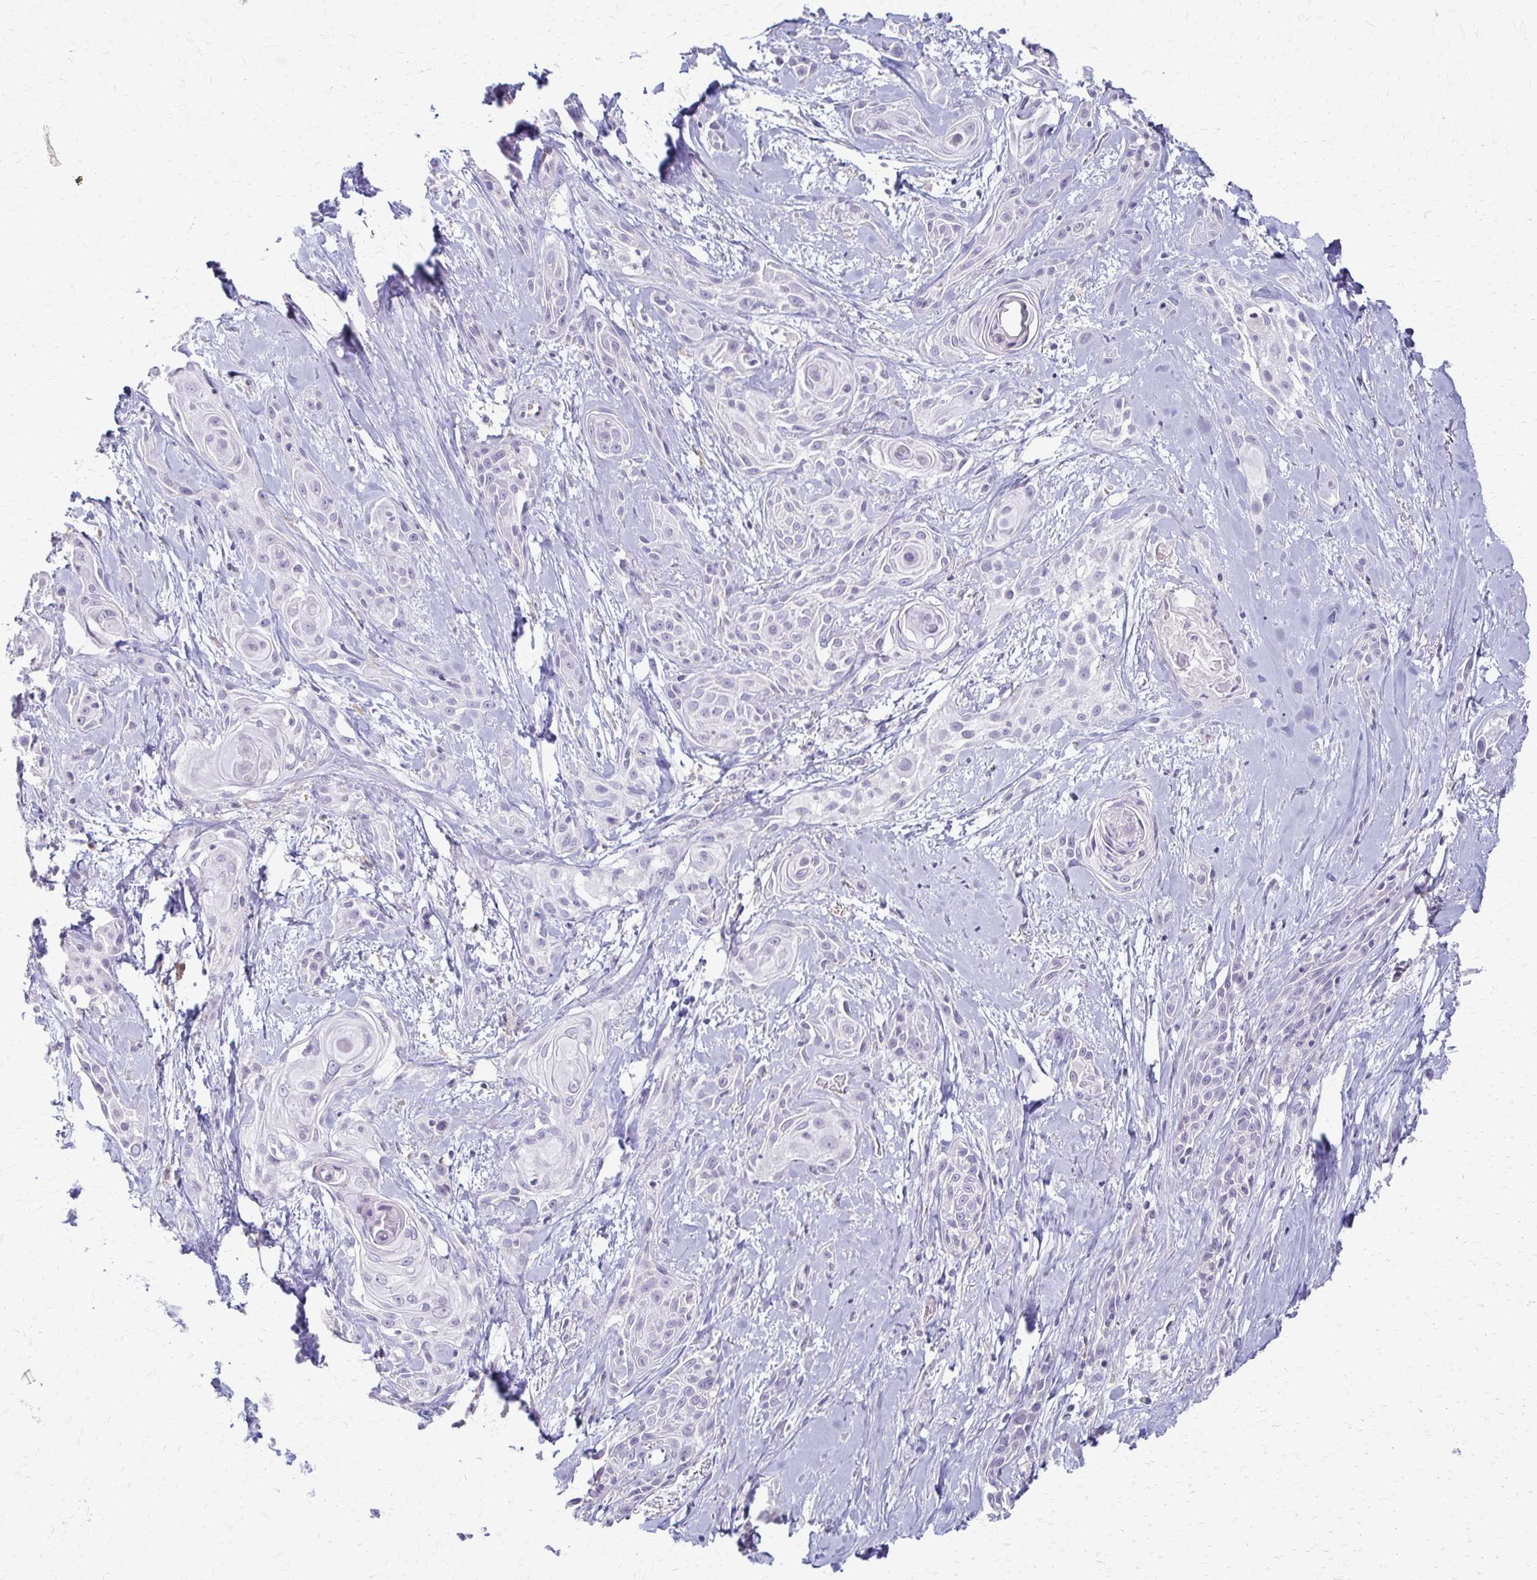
{"staining": {"intensity": "negative", "quantity": "none", "location": "none"}, "tissue": "skin cancer", "cell_type": "Tumor cells", "image_type": "cancer", "snomed": [{"axis": "morphology", "description": "Squamous cell carcinoma, NOS"}, {"axis": "topography", "description": "Skin"}, {"axis": "topography", "description": "Anal"}], "caption": "IHC of skin cancer (squamous cell carcinoma) exhibits no staining in tumor cells.", "gene": "FCGR2B", "patient": {"sex": "male", "age": 64}}